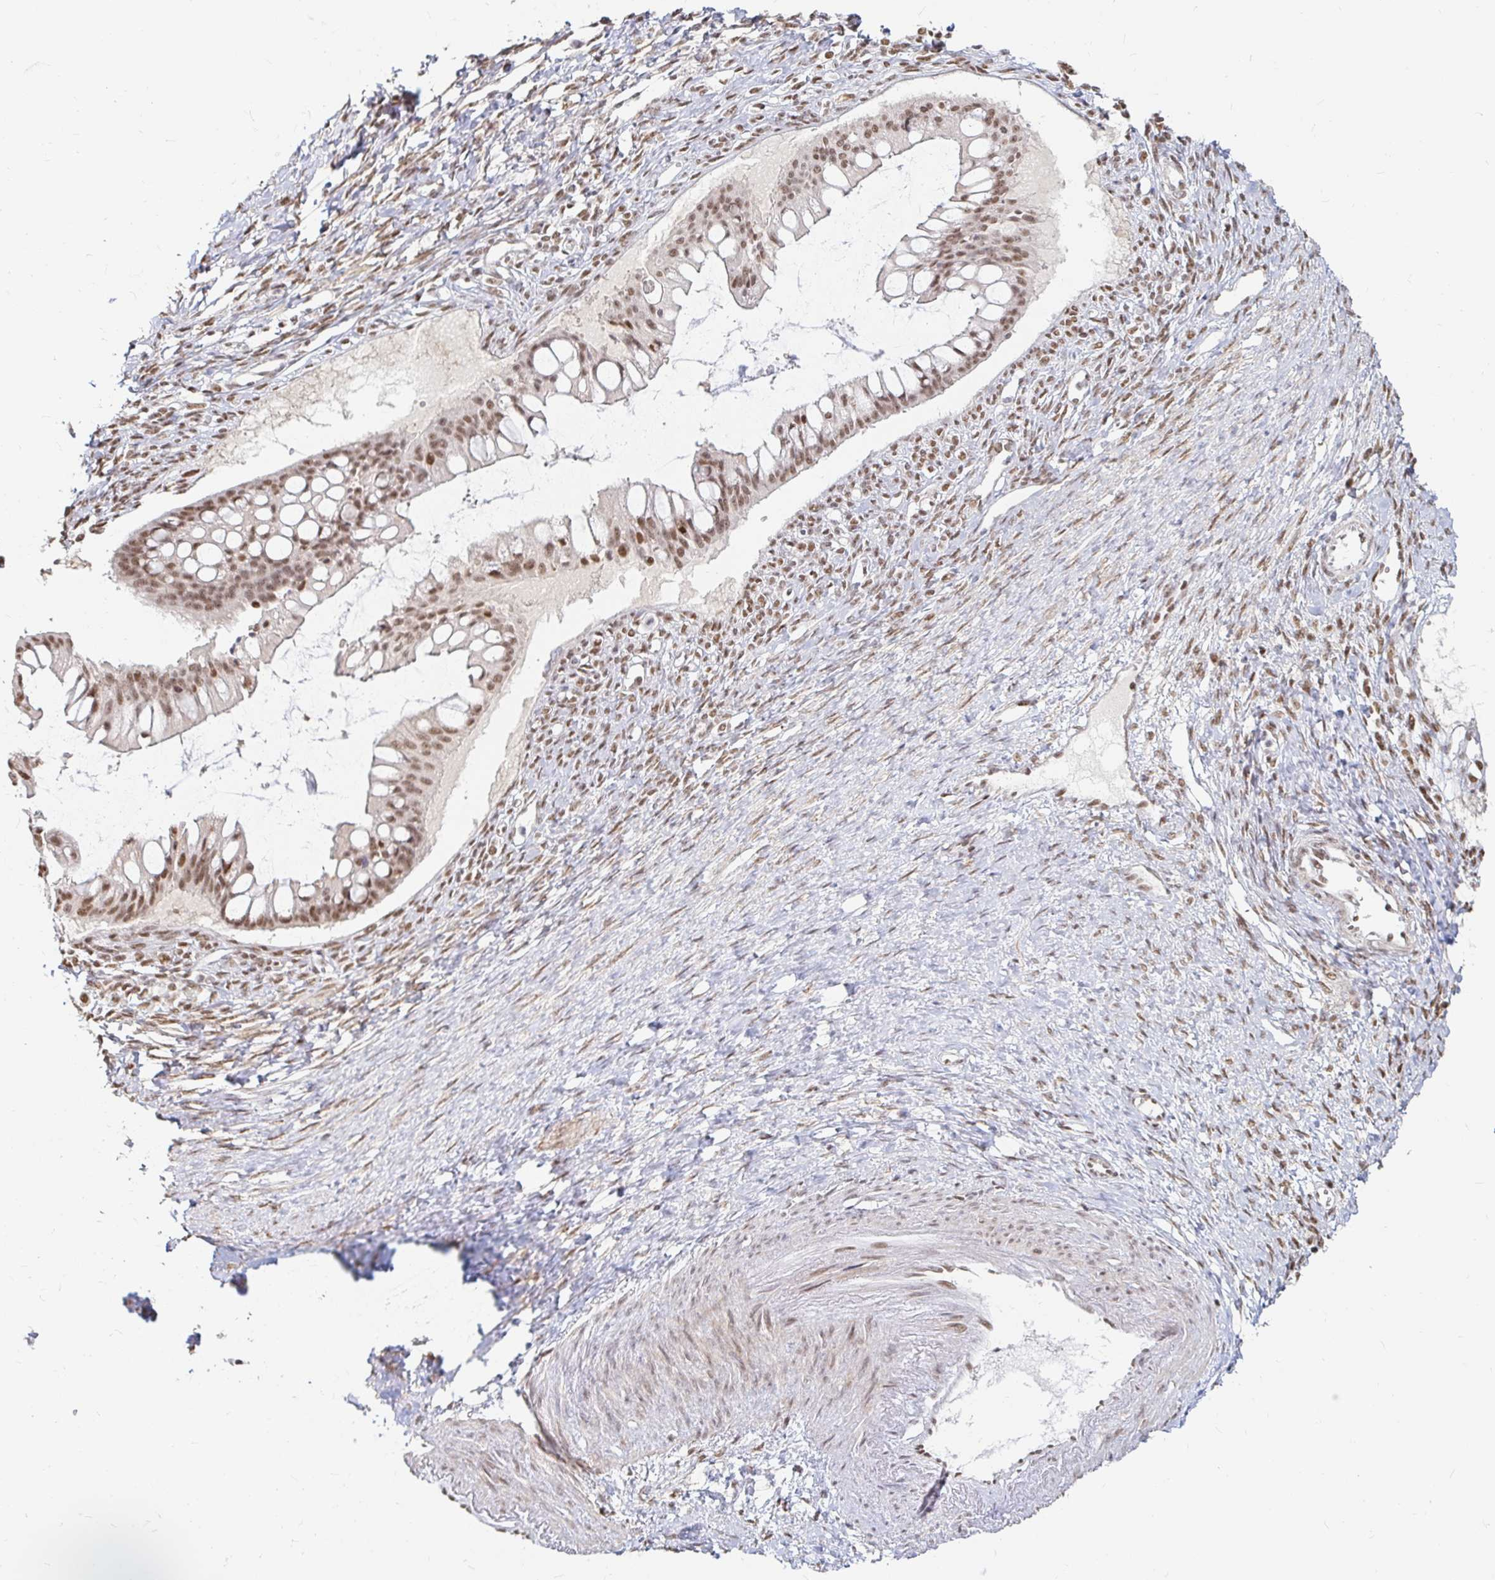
{"staining": {"intensity": "moderate", "quantity": ">75%", "location": "nuclear"}, "tissue": "ovarian cancer", "cell_type": "Tumor cells", "image_type": "cancer", "snomed": [{"axis": "morphology", "description": "Cystadenocarcinoma, mucinous, NOS"}, {"axis": "topography", "description": "Ovary"}], "caption": "A medium amount of moderate nuclear positivity is seen in about >75% of tumor cells in mucinous cystadenocarcinoma (ovarian) tissue.", "gene": "HNRNPU", "patient": {"sex": "female", "age": 73}}